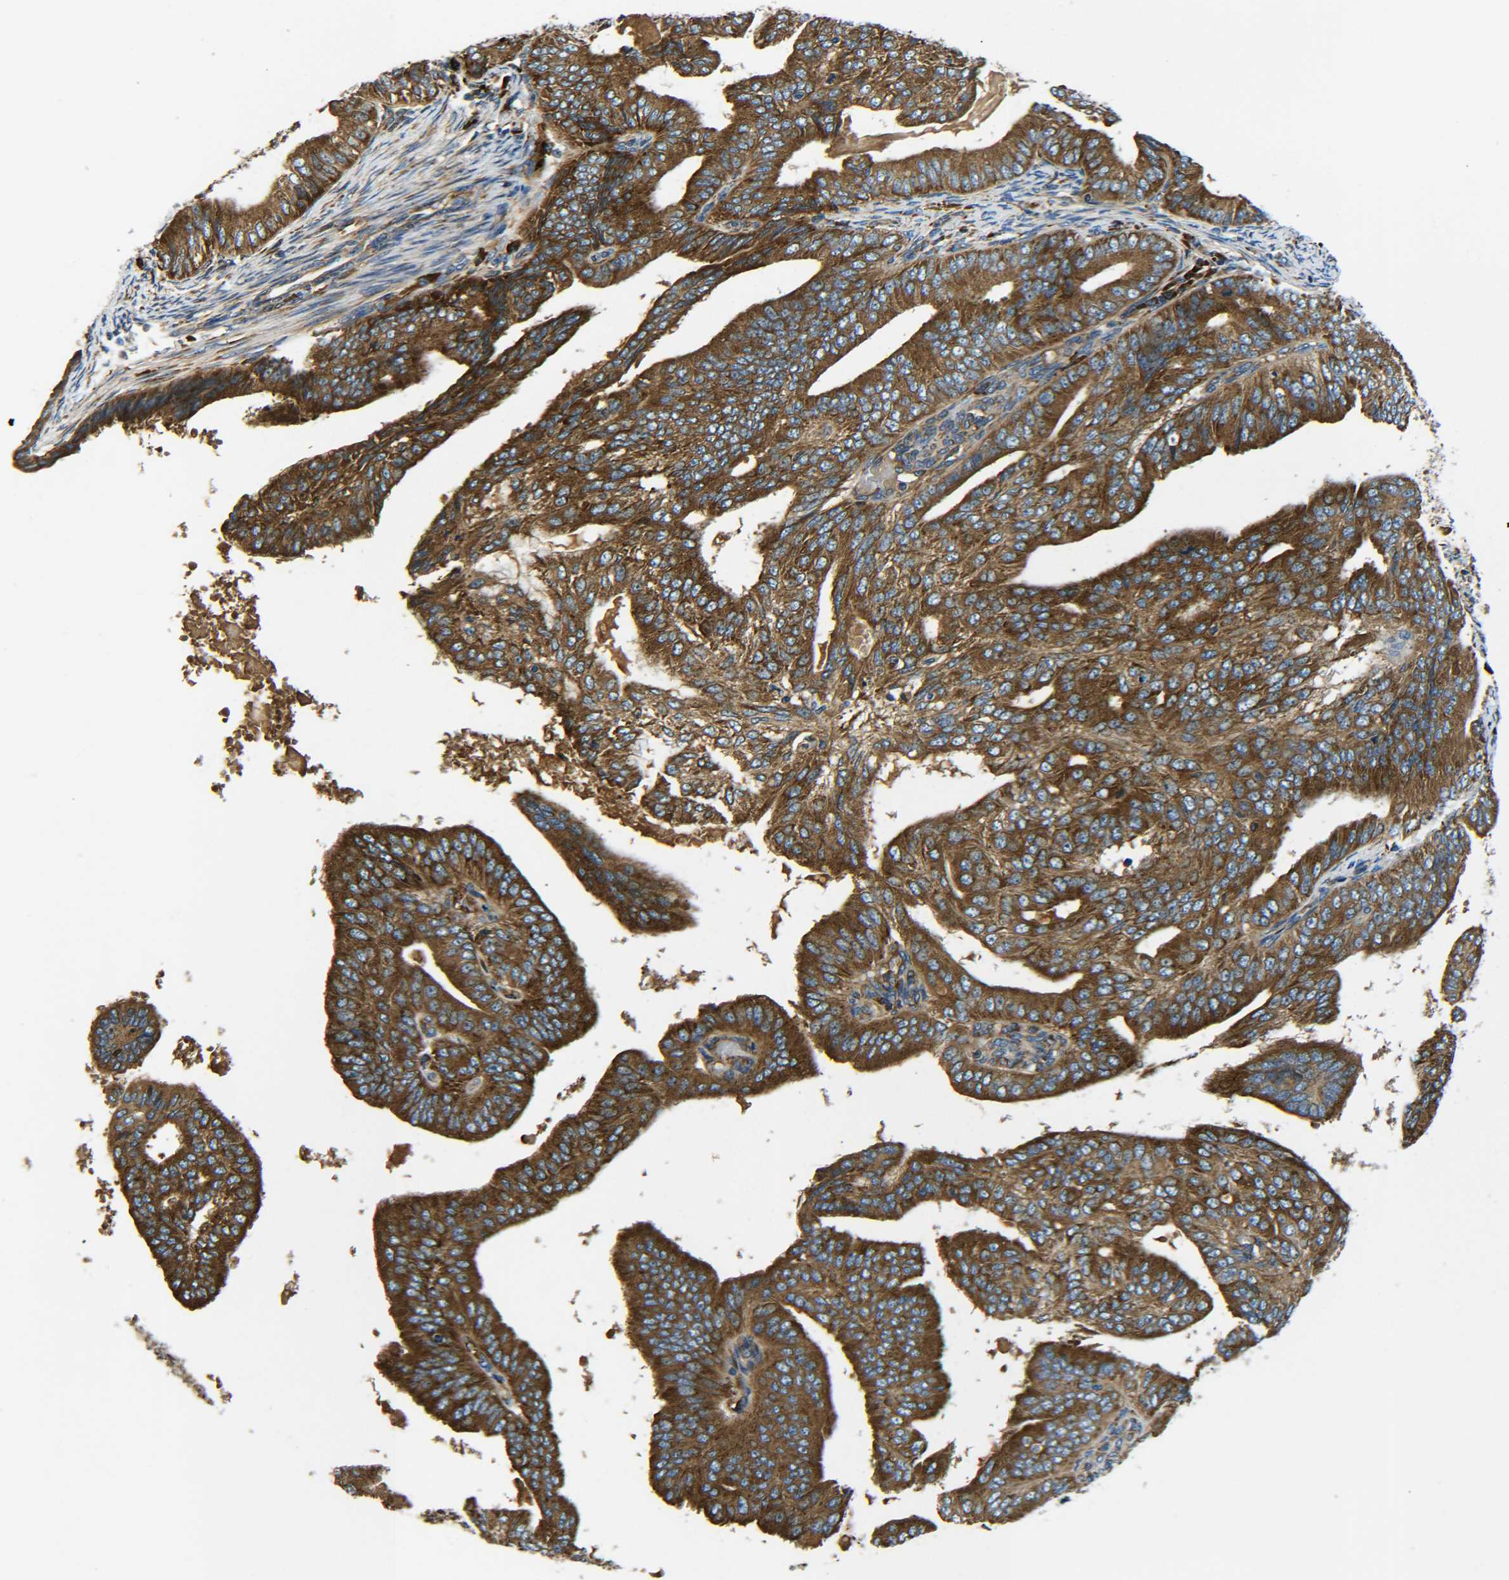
{"staining": {"intensity": "strong", "quantity": ">75%", "location": "cytoplasmic/membranous"}, "tissue": "endometrial cancer", "cell_type": "Tumor cells", "image_type": "cancer", "snomed": [{"axis": "morphology", "description": "Adenocarcinoma, NOS"}, {"axis": "topography", "description": "Endometrium"}], "caption": "This photomicrograph displays immunohistochemistry staining of endometrial cancer, with high strong cytoplasmic/membranous expression in about >75% of tumor cells.", "gene": "PREB", "patient": {"sex": "female", "age": 58}}